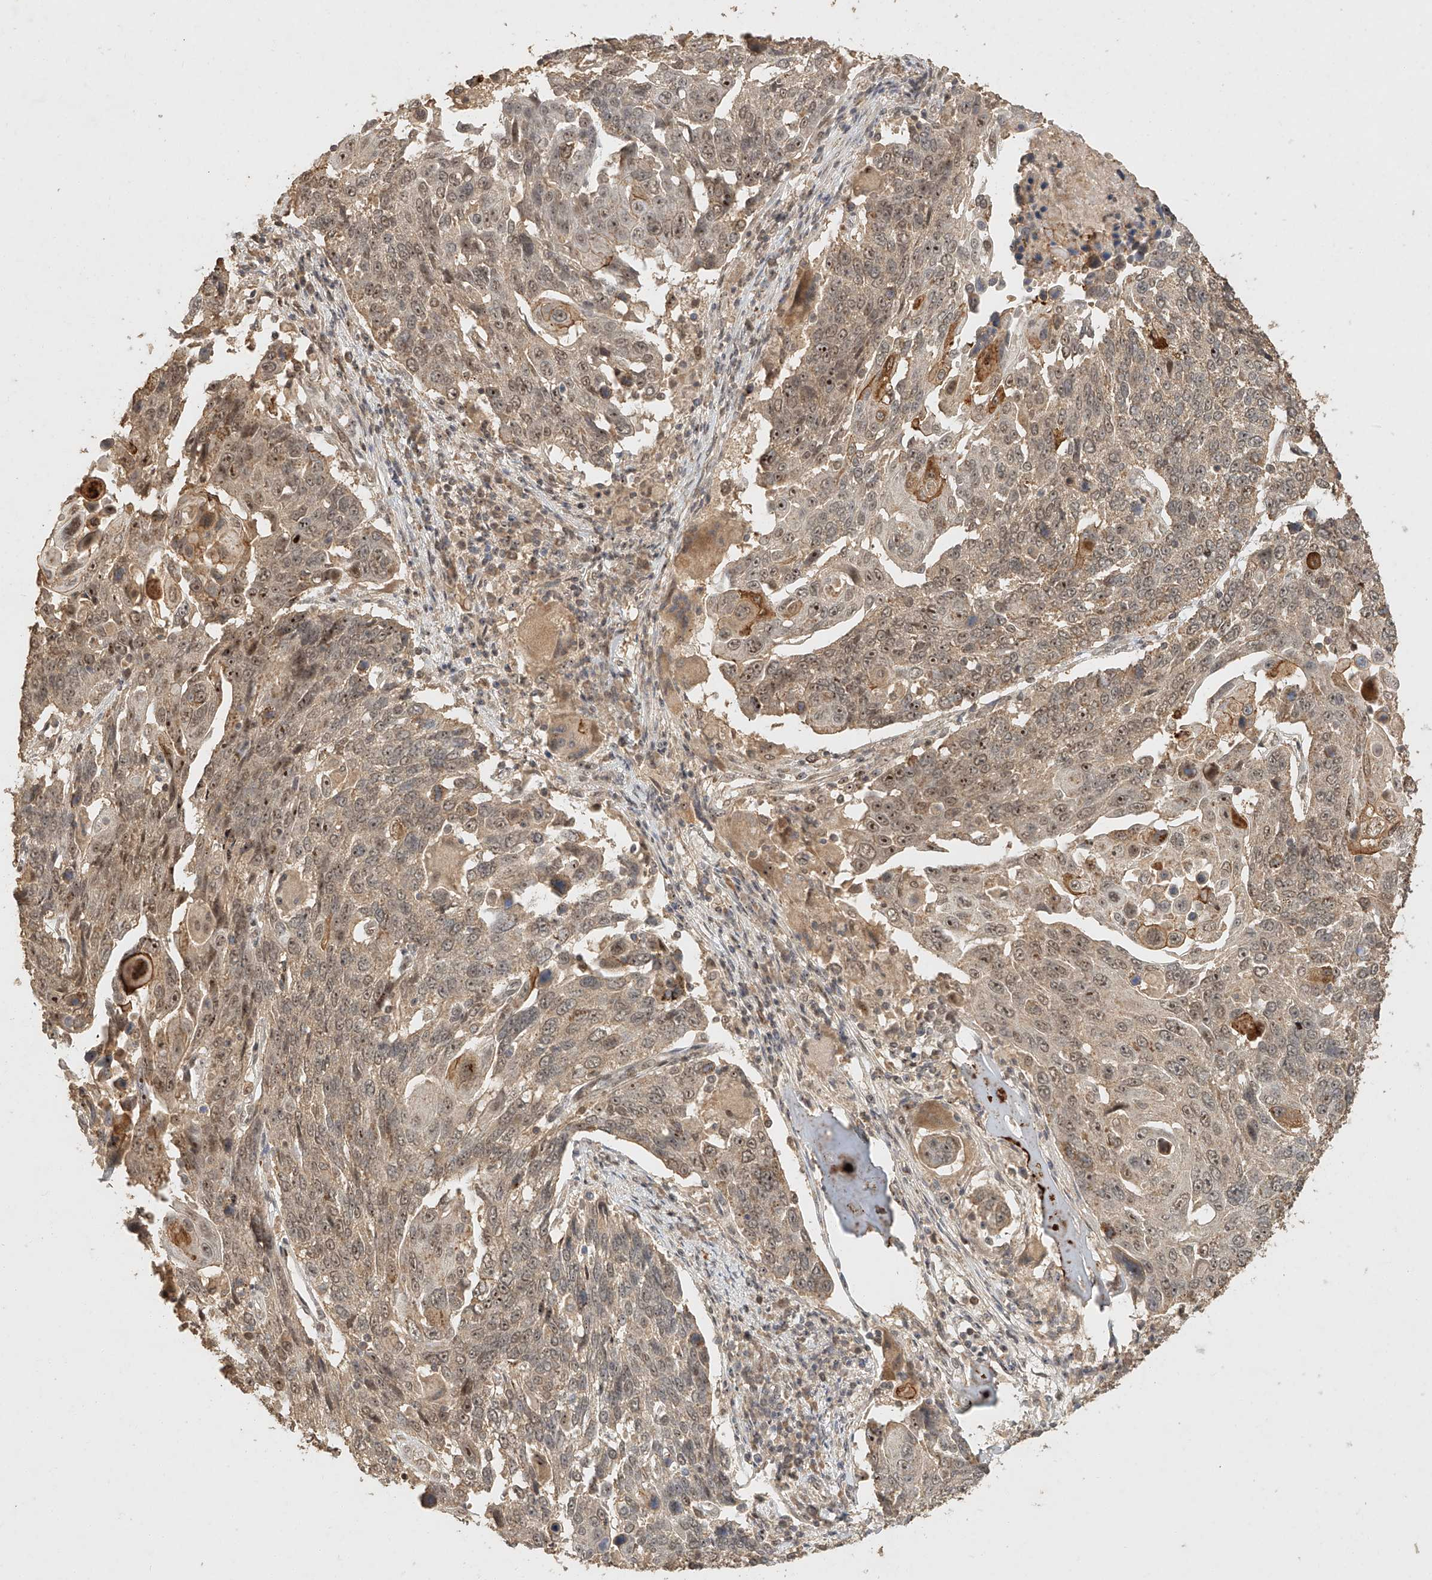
{"staining": {"intensity": "moderate", "quantity": ">75%", "location": "cytoplasmic/membranous,nuclear"}, "tissue": "lung cancer", "cell_type": "Tumor cells", "image_type": "cancer", "snomed": [{"axis": "morphology", "description": "Squamous cell carcinoma, NOS"}, {"axis": "topography", "description": "Lung"}], "caption": "This histopathology image displays squamous cell carcinoma (lung) stained with immunohistochemistry (IHC) to label a protein in brown. The cytoplasmic/membranous and nuclear of tumor cells show moderate positivity for the protein. Nuclei are counter-stained blue.", "gene": "CXorf58", "patient": {"sex": "male", "age": 66}}